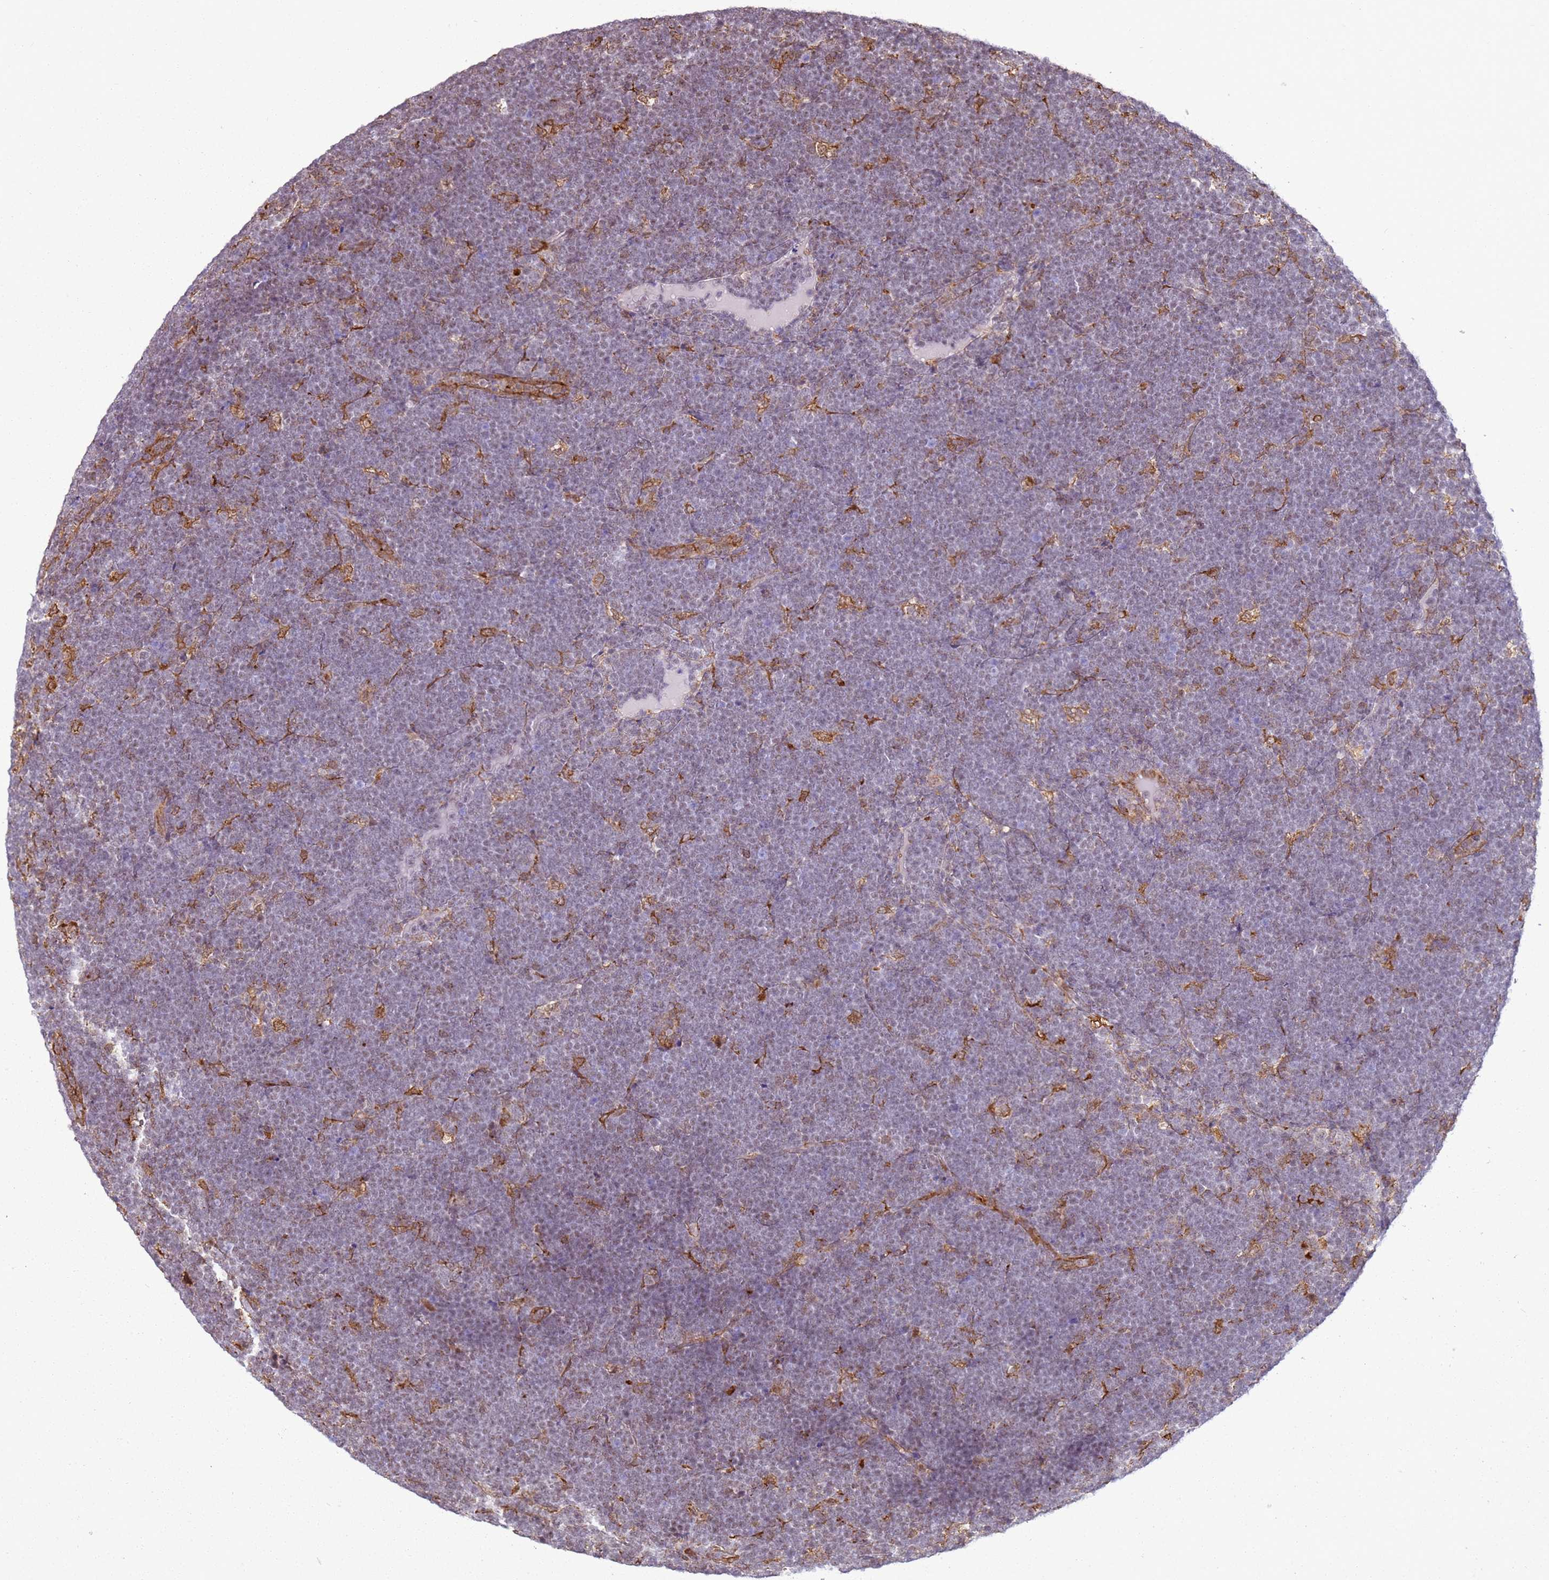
{"staining": {"intensity": "negative", "quantity": "none", "location": "none"}, "tissue": "lymphoma", "cell_type": "Tumor cells", "image_type": "cancer", "snomed": [{"axis": "morphology", "description": "Malignant lymphoma, non-Hodgkin's type, High grade"}, {"axis": "topography", "description": "Lymph node"}], "caption": "Tumor cells are negative for brown protein staining in lymphoma. (DAB (3,3'-diaminobenzidine) immunohistochemistry (IHC), high magnification).", "gene": "GABRE", "patient": {"sex": "male", "age": 13}}